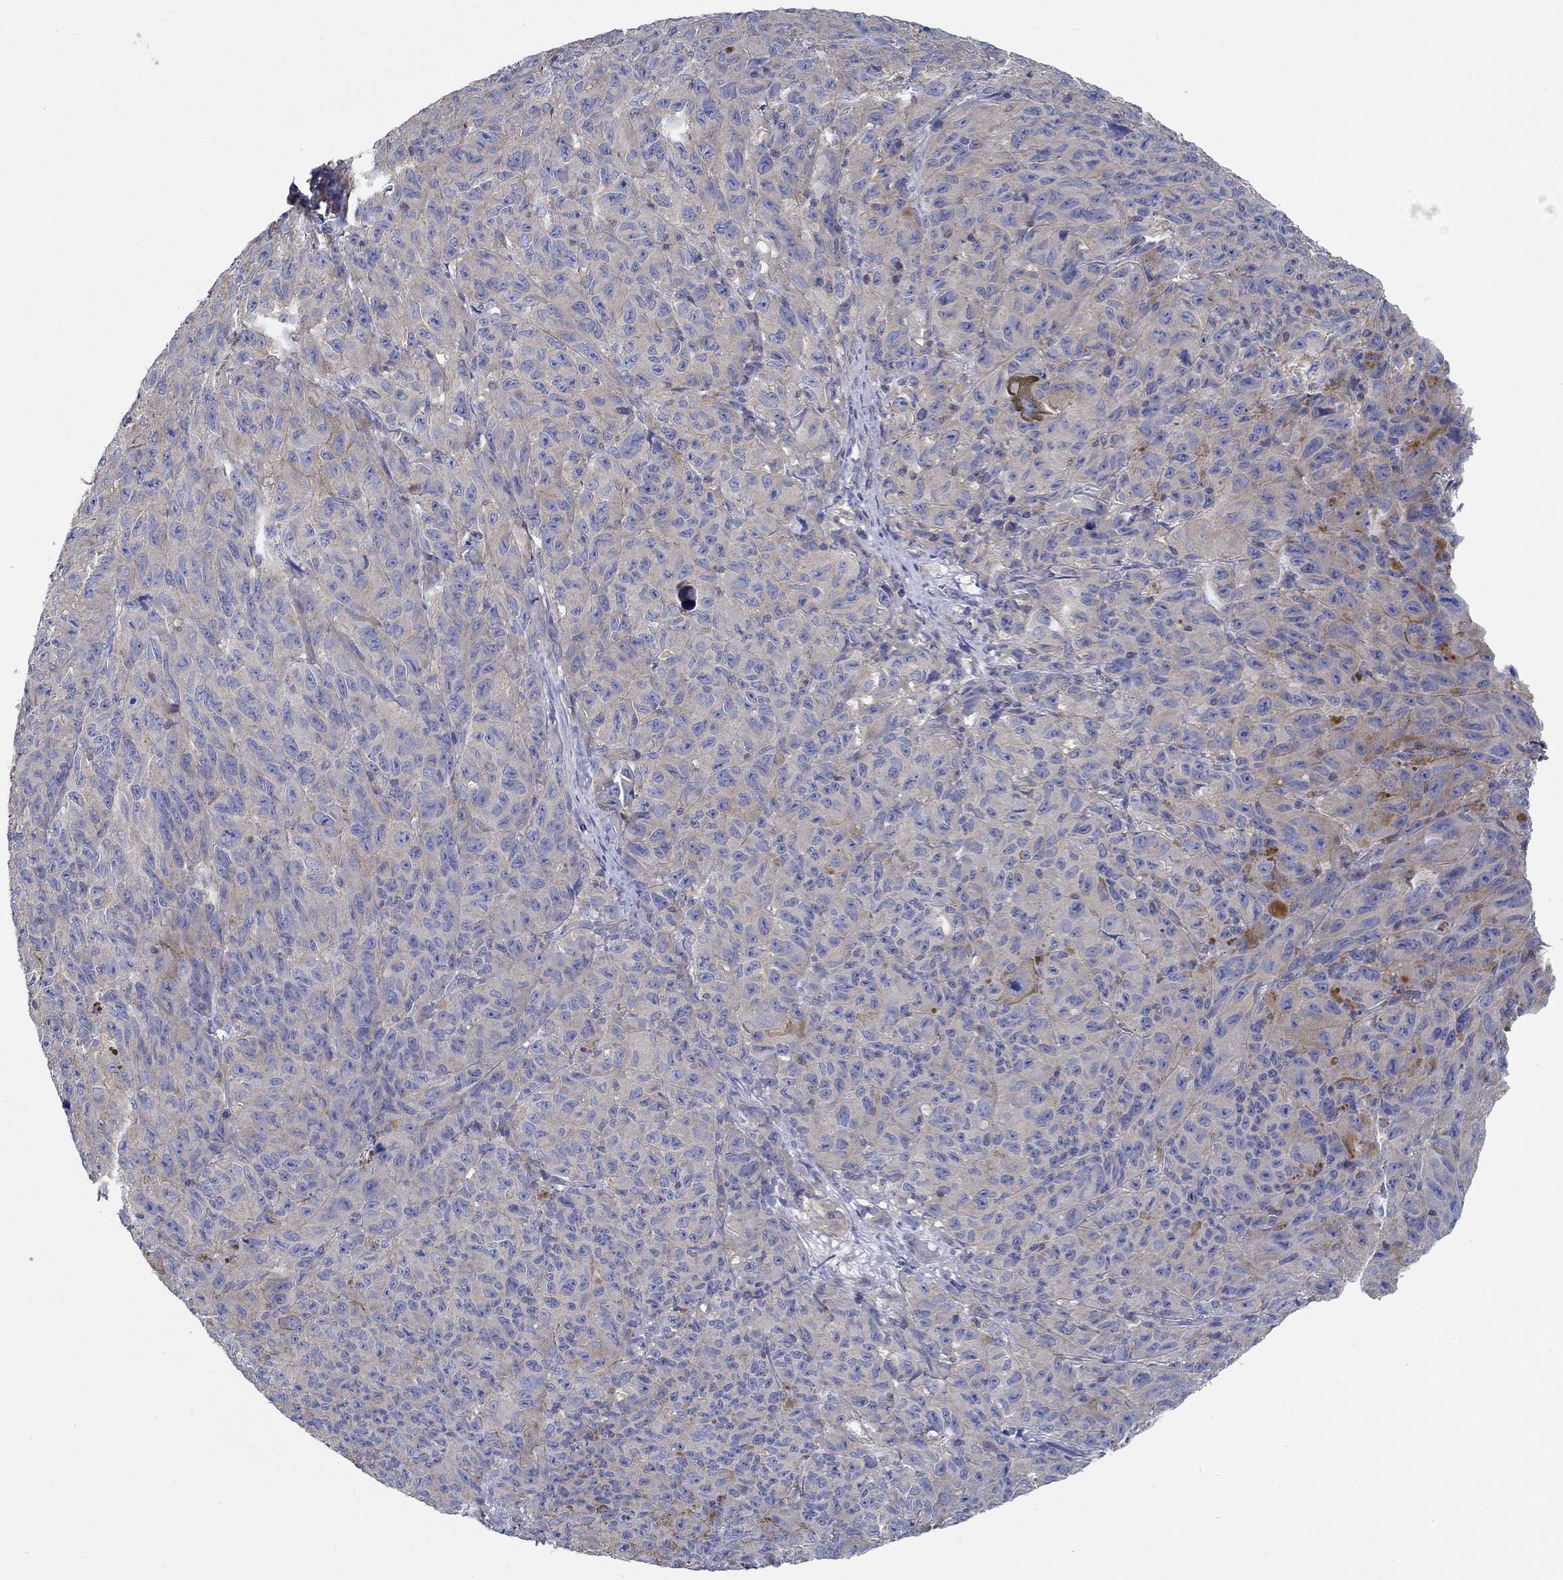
{"staining": {"intensity": "negative", "quantity": "none", "location": "none"}, "tissue": "melanoma", "cell_type": "Tumor cells", "image_type": "cancer", "snomed": [{"axis": "morphology", "description": "Malignant melanoma, NOS"}, {"axis": "topography", "description": "Vulva, labia, clitoris and Bartholin´s gland, NO"}], "caption": "High magnification brightfield microscopy of malignant melanoma stained with DAB (brown) and counterstained with hematoxylin (blue): tumor cells show no significant expression.", "gene": "BBOF1", "patient": {"sex": "female", "age": 75}}